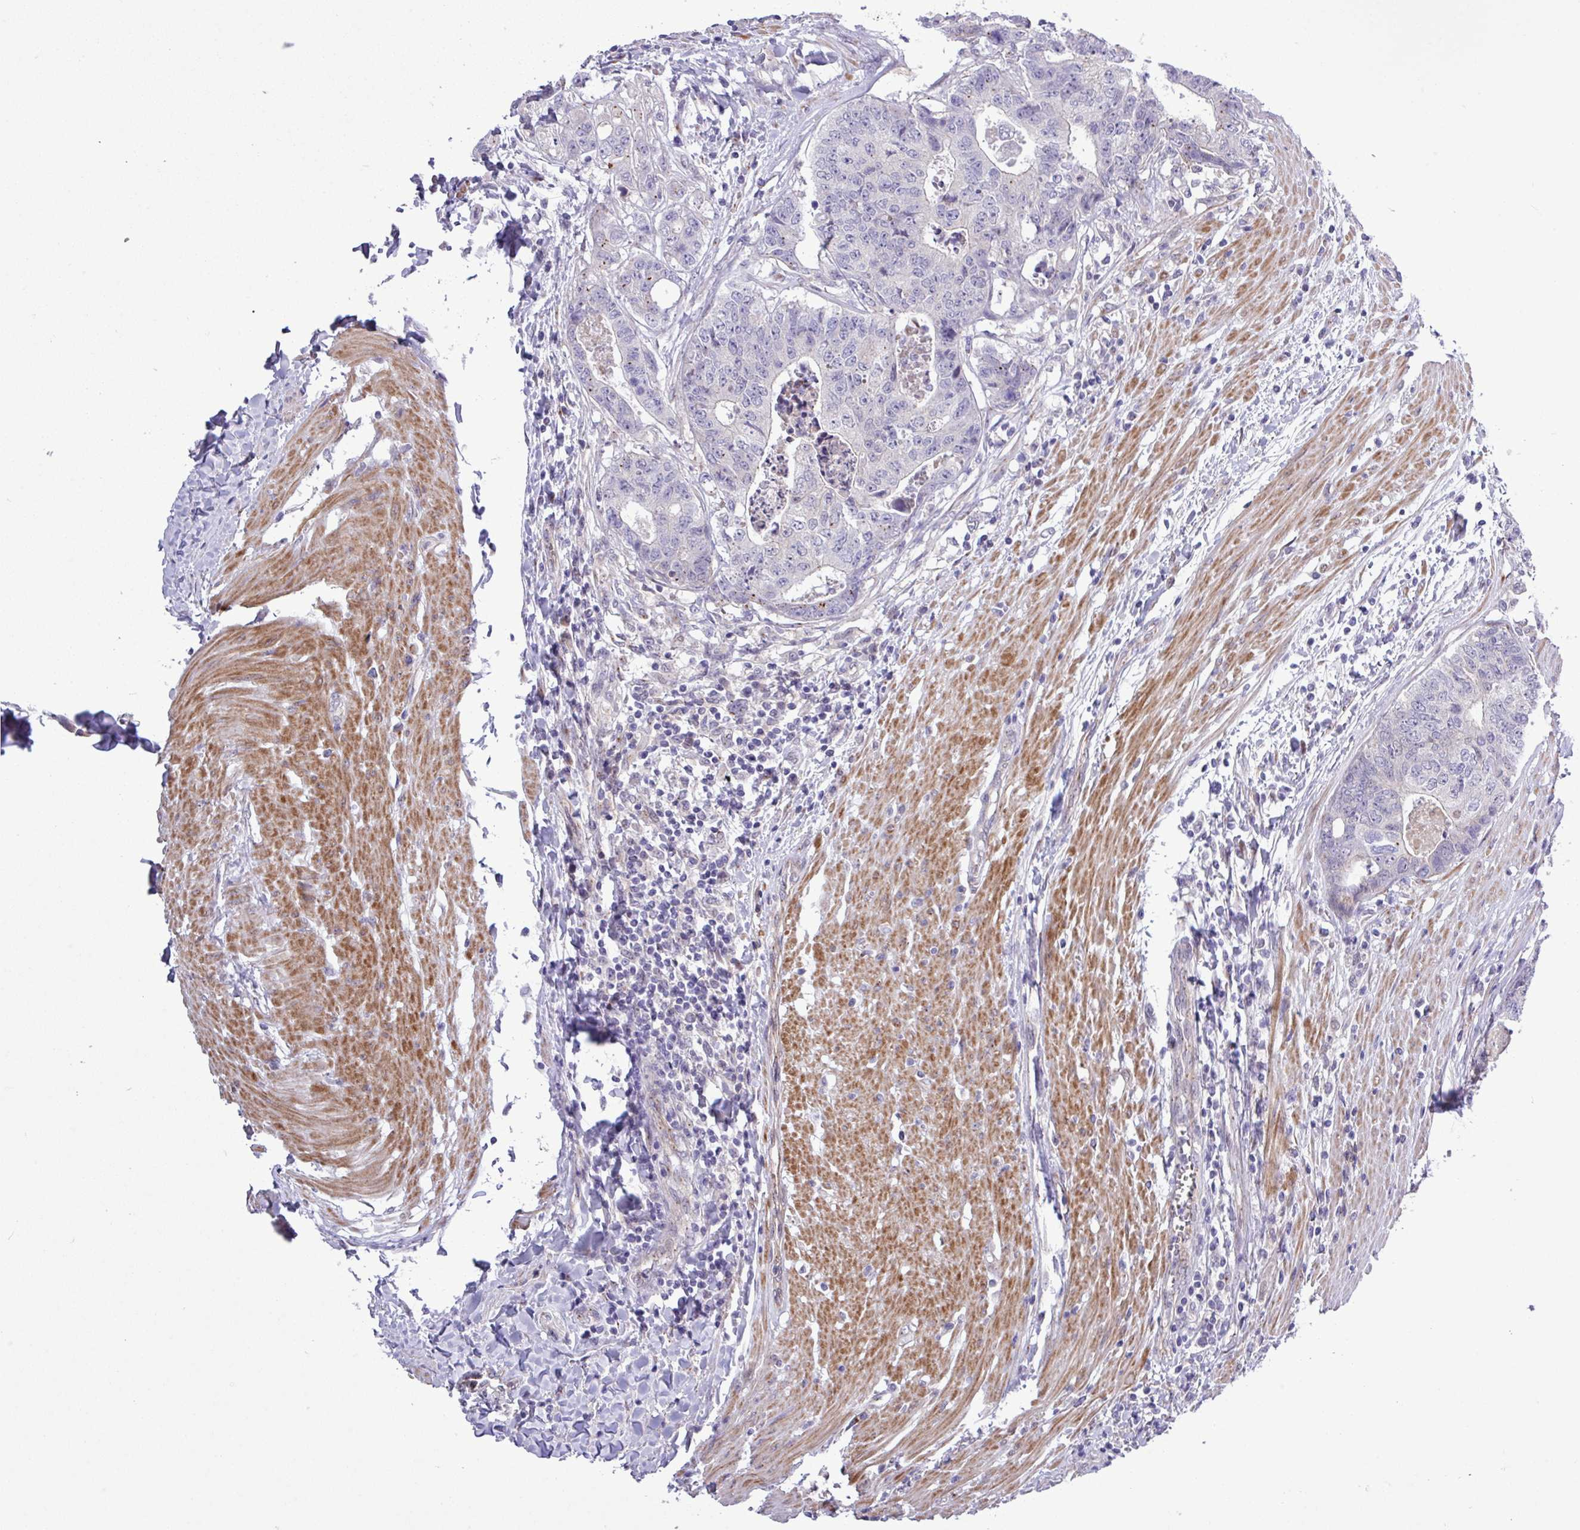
{"staining": {"intensity": "negative", "quantity": "none", "location": "none"}, "tissue": "colorectal cancer", "cell_type": "Tumor cells", "image_type": "cancer", "snomed": [{"axis": "morphology", "description": "Adenocarcinoma, NOS"}, {"axis": "topography", "description": "Colon"}], "caption": "This image is of colorectal cancer (adenocarcinoma) stained with immunohistochemistry to label a protein in brown with the nuclei are counter-stained blue. There is no staining in tumor cells.", "gene": "SPINK8", "patient": {"sex": "female", "age": 67}}